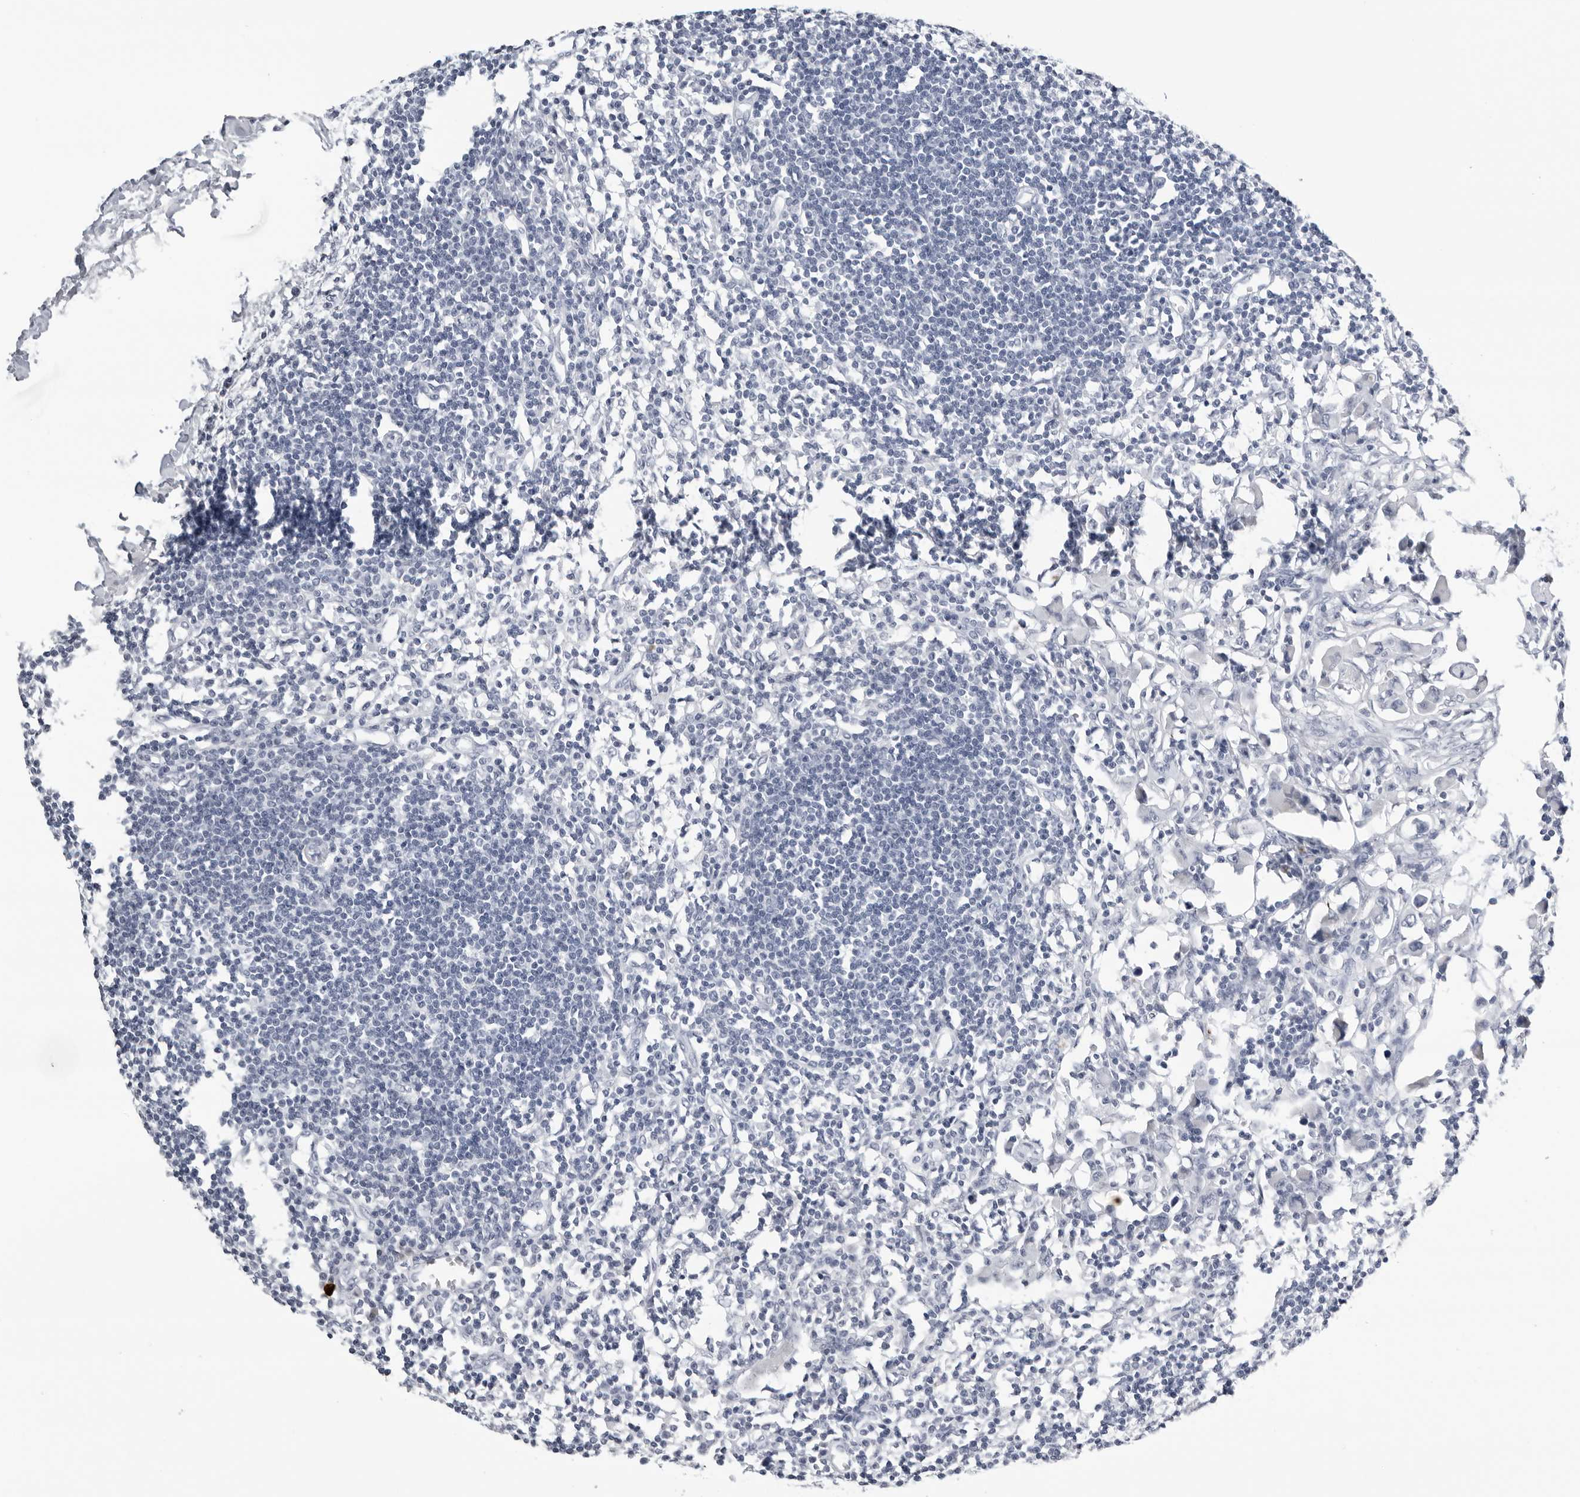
{"staining": {"intensity": "negative", "quantity": "none", "location": "none"}, "tissue": "lymph node", "cell_type": "Germinal center cells", "image_type": "normal", "snomed": [{"axis": "morphology", "description": "Normal tissue, NOS"}, {"axis": "morphology", "description": "Malignant melanoma, Metastatic site"}, {"axis": "topography", "description": "Lymph node"}], "caption": "This is an immunohistochemistry micrograph of normal human lymph node. There is no positivity in germinal center cells.", "gene": "ZNF502", "patient": {"sex": "male", "age": 41}}